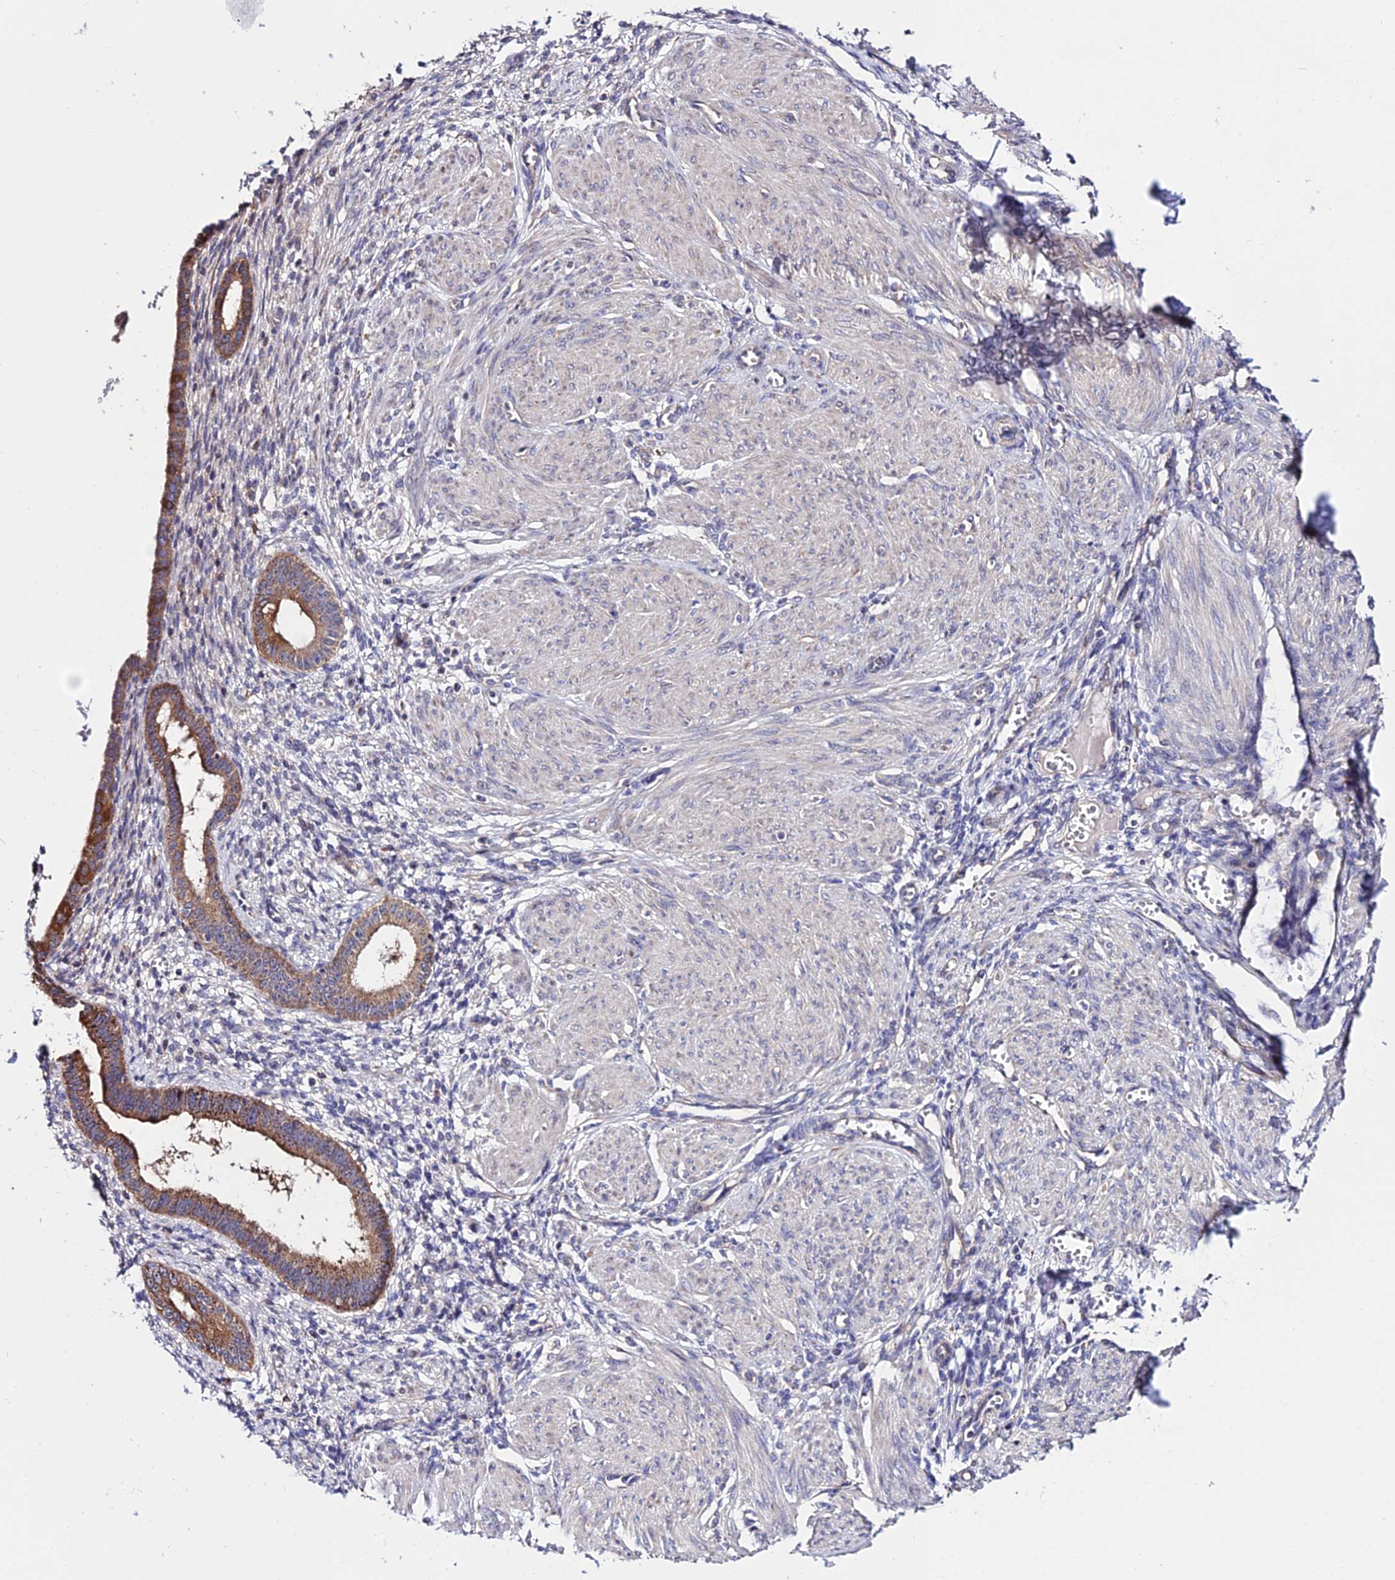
{"staining": {"intensity": "negative", "quantity": "none", "location": "none"}, "tissue": "endometrium", "cell_type": "Cells in endometrial stroma", "image_type": "normal", "snomed": [{"axis": "morphology", "description": "Normal tissue, NOS"}, {"axis": "topography", "description": "Endometrium"}], "caption": "Normal endometrium was stained to show a protein in brown. There is no significant positivity in cells in endometrial stroma. (DAB (3,3'-diaminobenzidine) immunohistochemistry with hematoxylin counter stain).", "gene": "CDC37L1", "patient": {"sex": "female", "age": 72}}